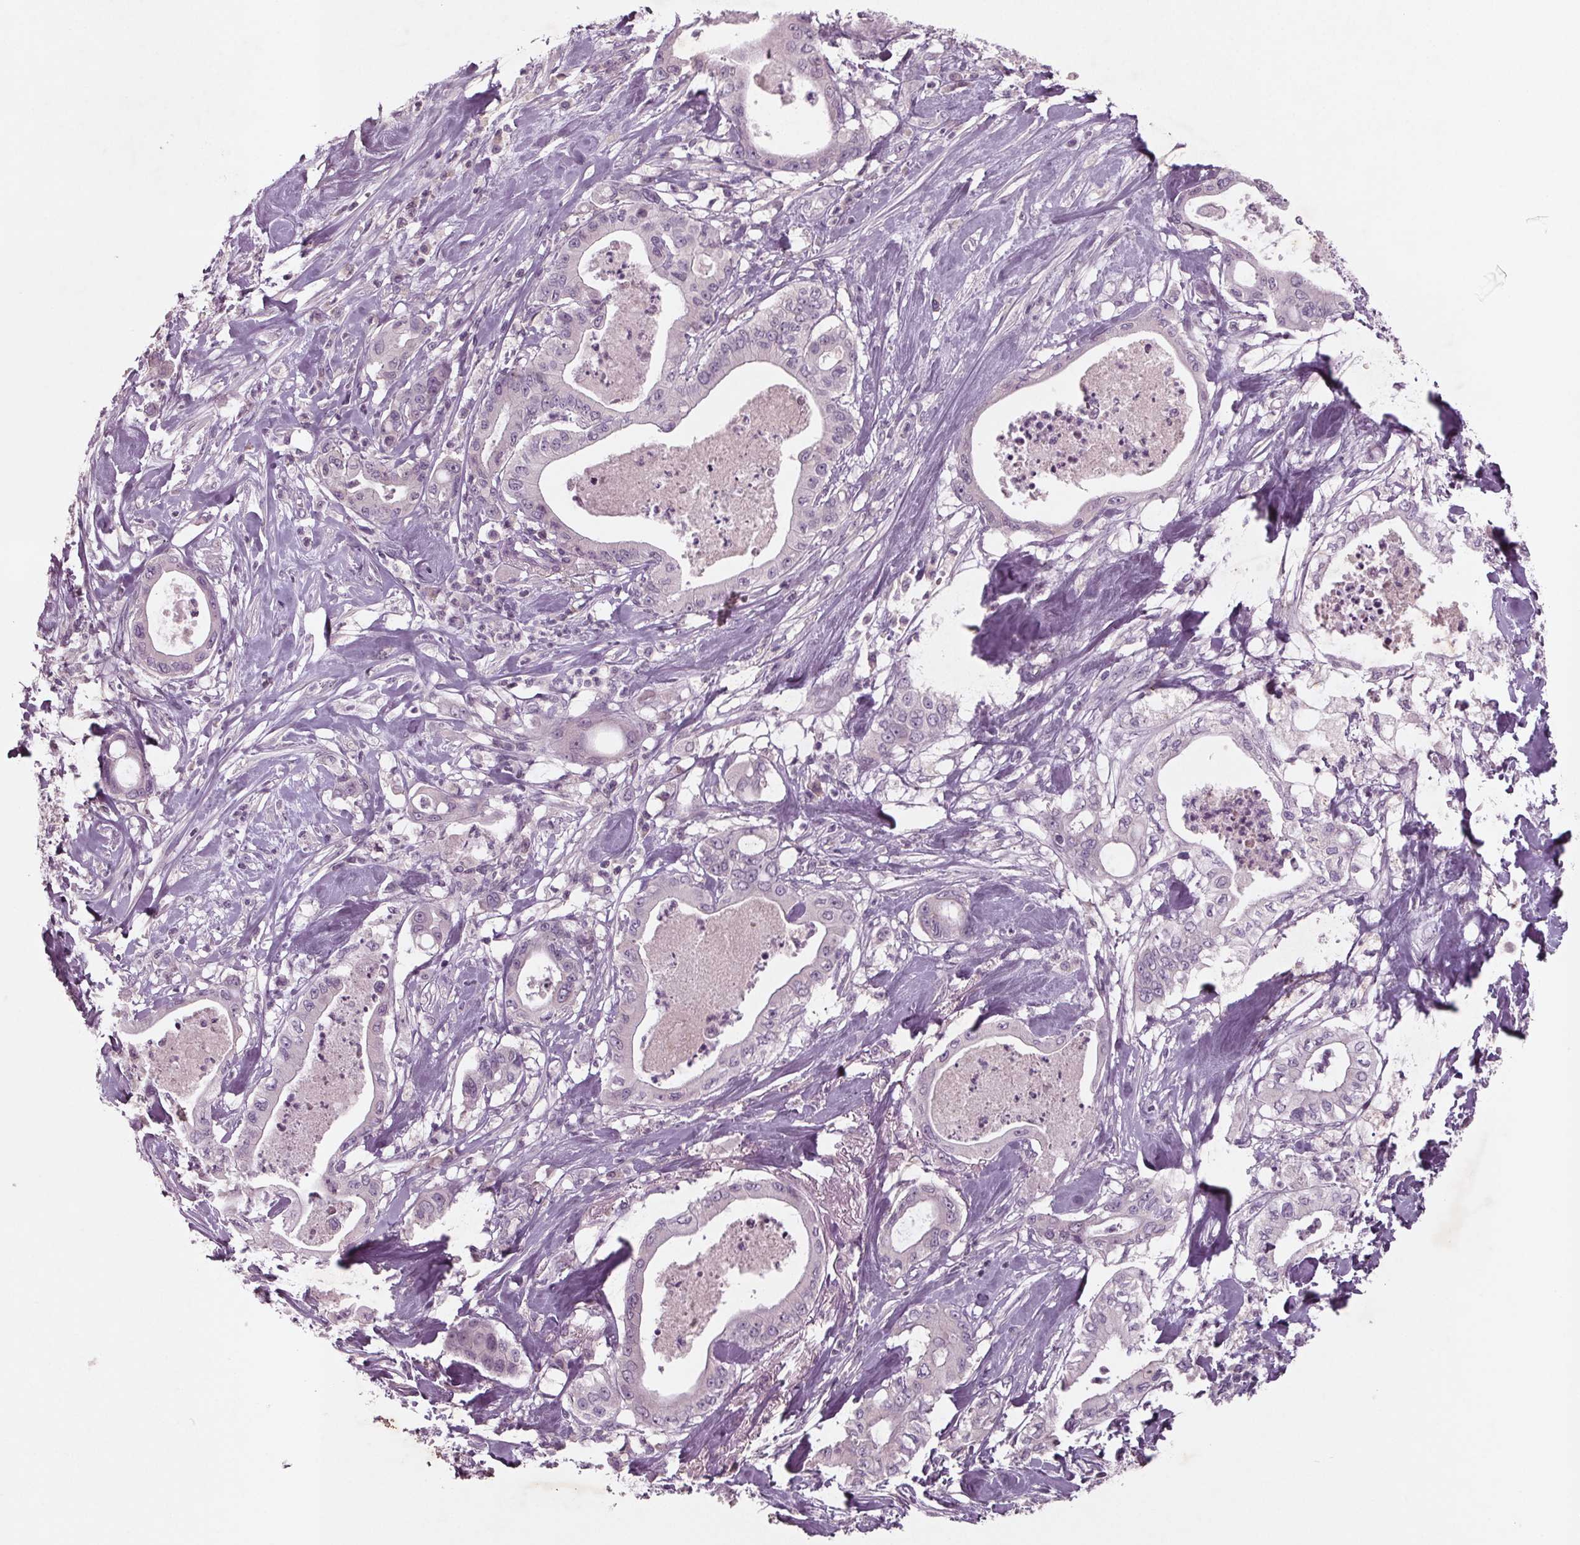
{"staining": {"intensity": "negative", "quantity": "none", "location": "none"}, "tissue": "pancreatic cancer", "cell_type": "Tumor cells", "image_type": "cancer", "snomed": [{"axis": "morphology", "description": "Adenocarcinoma, NOS"}, {"axis": "topography", "description": "Pancreas"}], "caption": "Histopathology image shows no significant protein expression in tumor cells of adenocarcinoma (pancreatic).", "gene": "BHLHE22", "patient": {"sex": "male", "age": 71}}